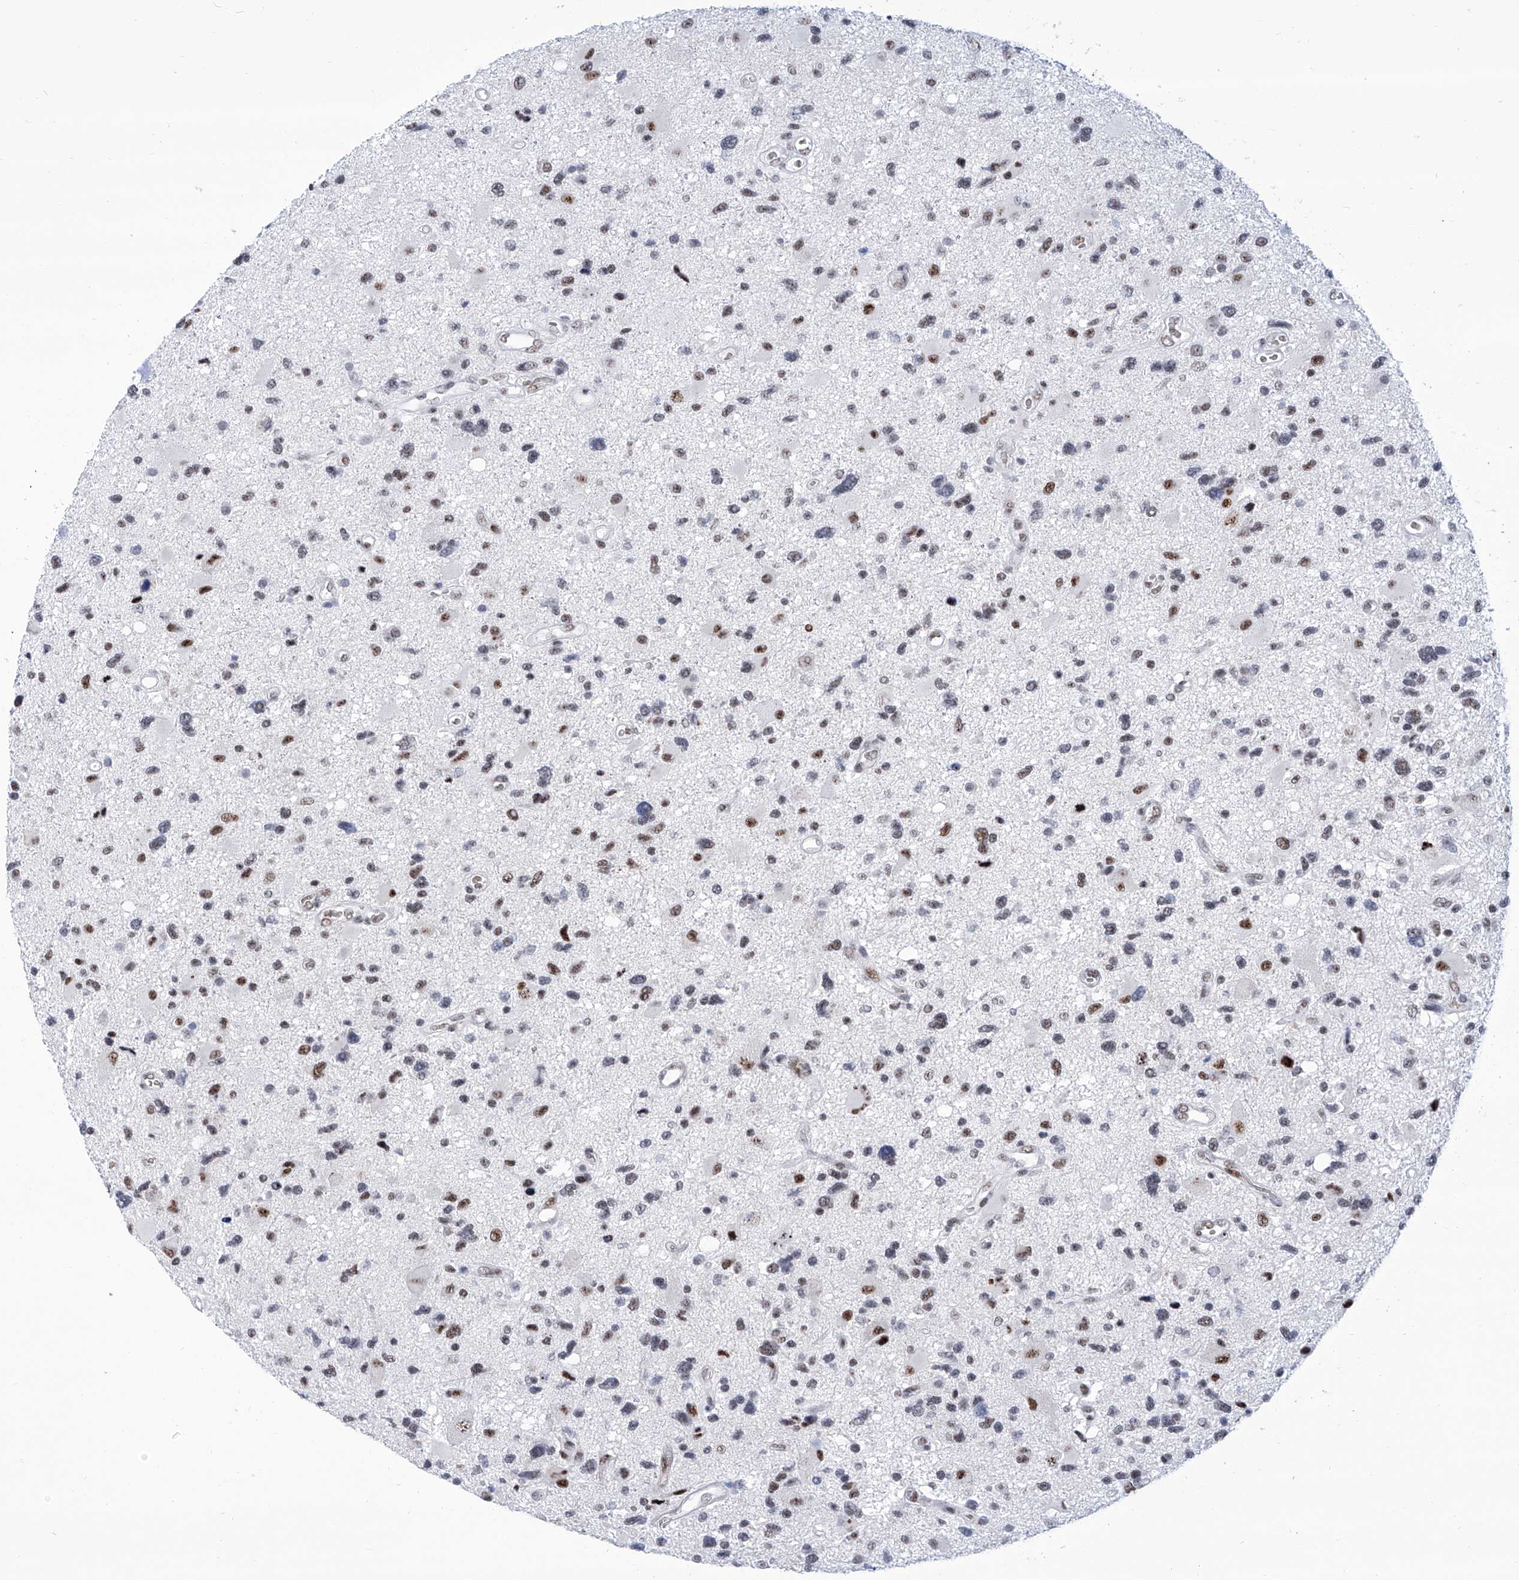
{"staining": {"intensity": "moderate", "quantity": "25%-75%", "location": "nuclear"}, "tissue": "glioma", "cell_type": "Tumor cells", "image_type": "cancer", "snomed": [{"axis": "morphology", "description": "Glioma, malignant, High grade"}, {"axis": "topography", "description": "Brain"}], "caption": "Immunohistochemical staining of glioma exhibits moderate nuclear protein positivity in about 25%-75% of tumor cells.", "gene": "SART1", "patient": {"sex": "male", "age": 33}}